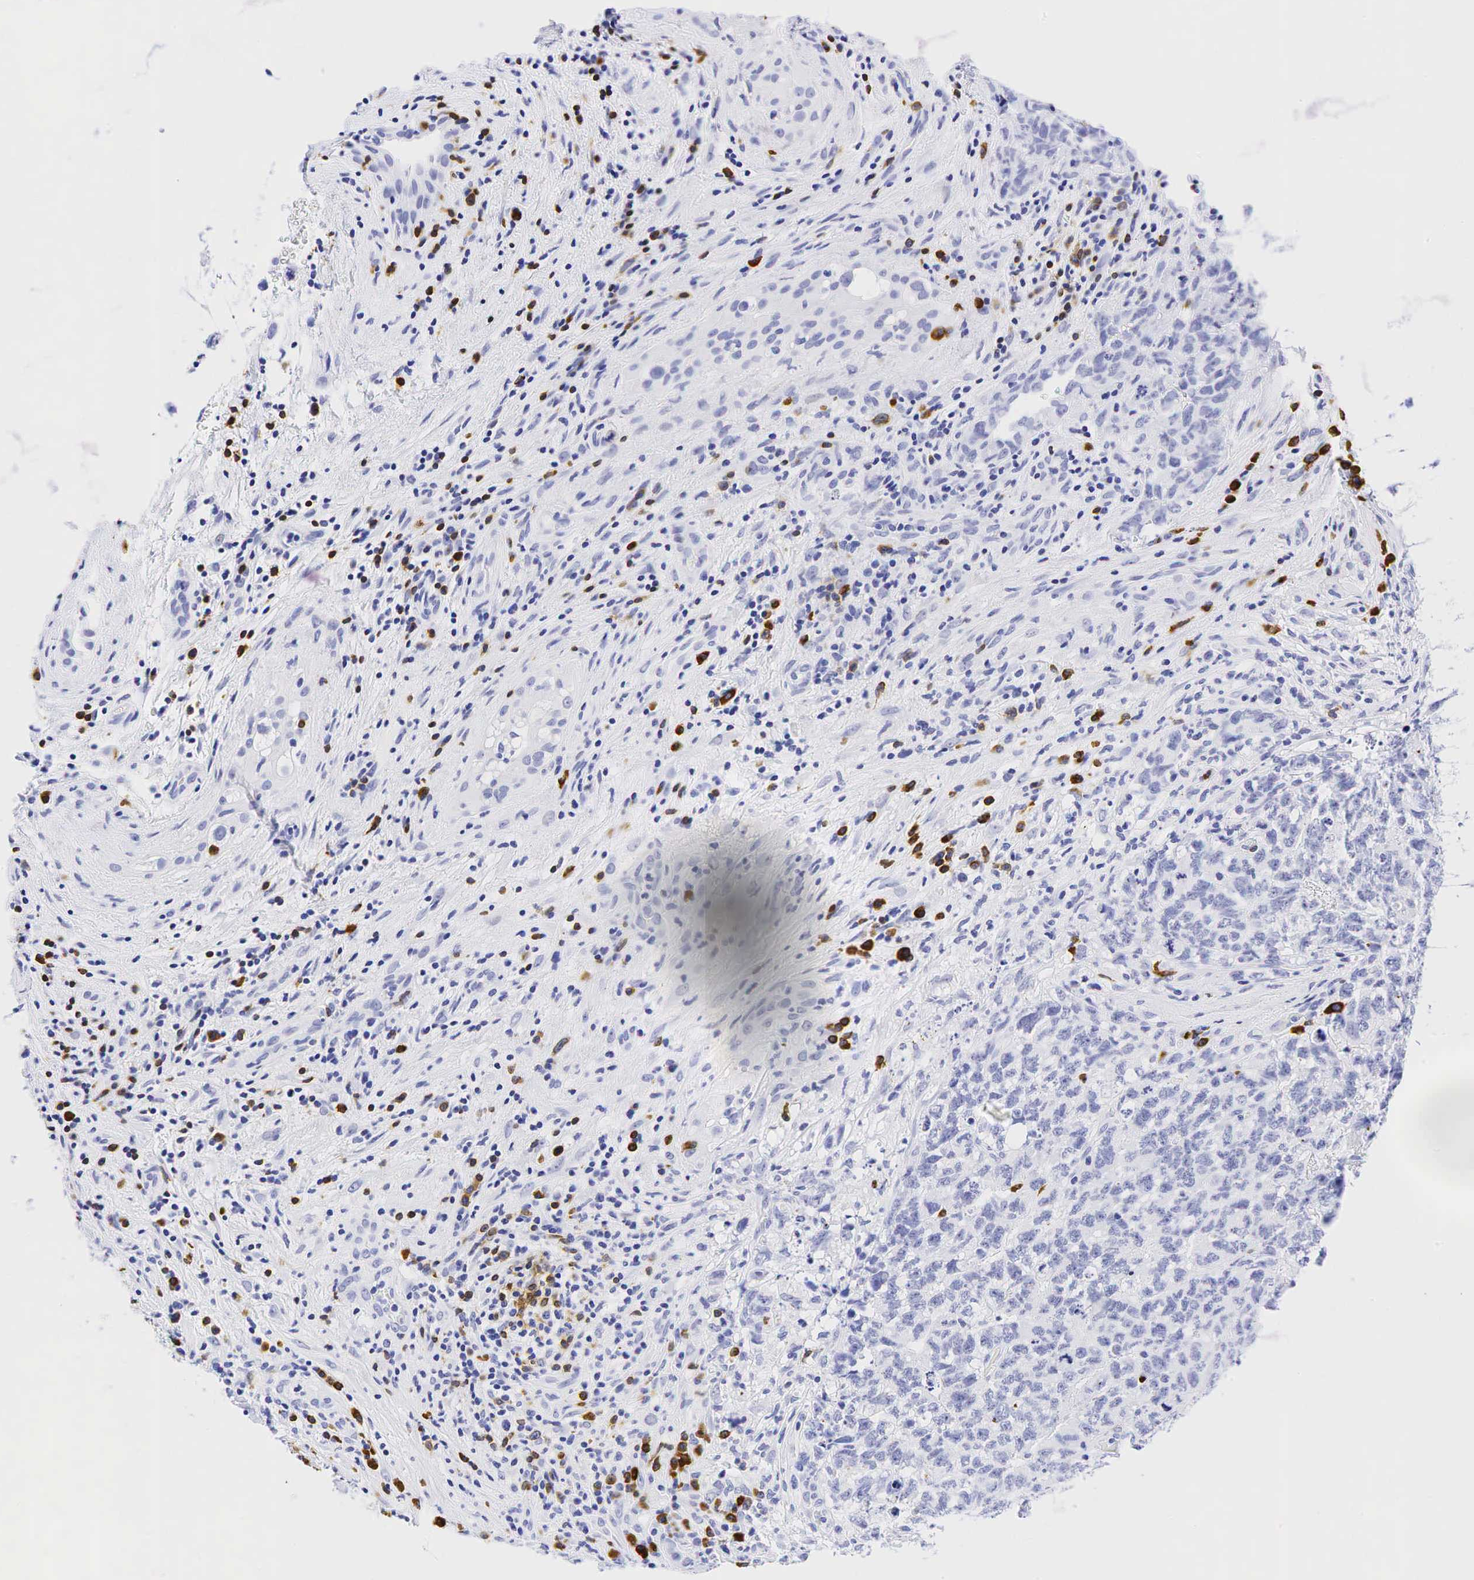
{"staining": {"intensity": "negative", "quantity": "none", "location": "none"}, "tissue": "testis cancer", "cell_type": "Tumor cells", "image_type": "cancer", "snomed": [{"axis": "morphology", "description": "Carcinoma, Embryonal, NOS"}, {"axis": "topography", "description": "Testis"}], "caption": "IHC image of human testis embryonal carcinoma stained for a protein (brown), which shows no expression in tumor cells.", "gene": "CD79A", "patient": {"sex": "male", "age": 31}}